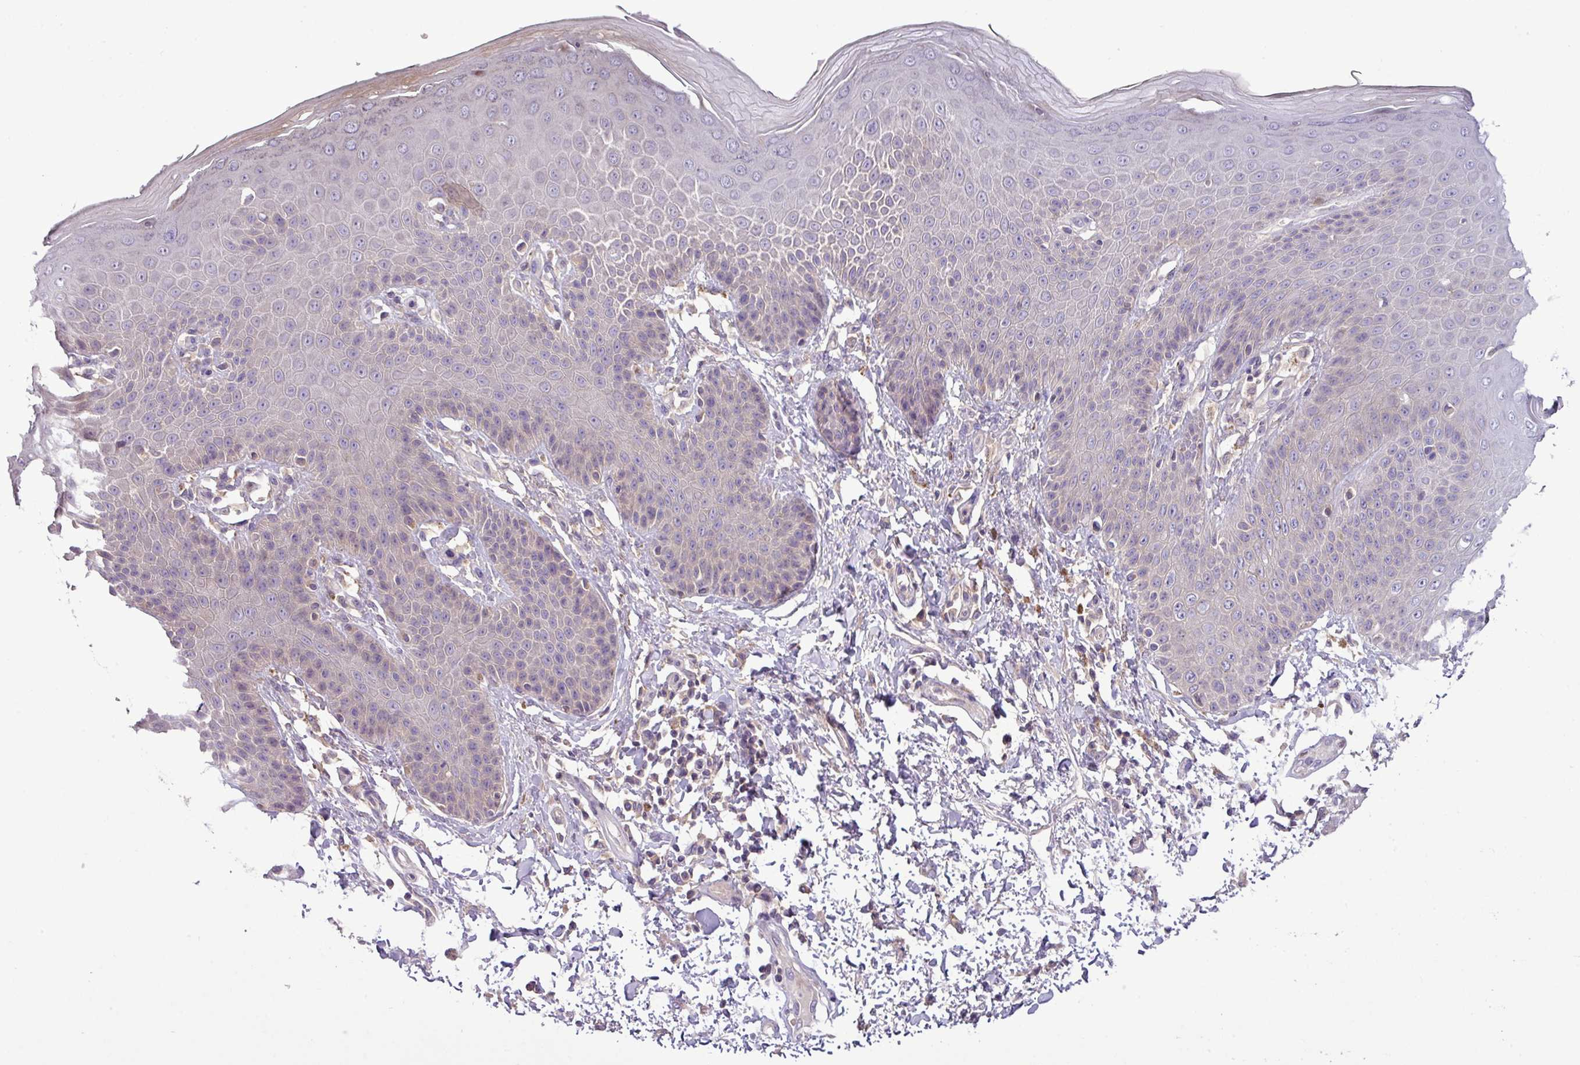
{"staining": {"intensity": "moderate", "quantity": "<25%", "location": "cytoplasmic/membranous"}, "tissue": "skin", "cell_type": "Epidermal cells", "image_type": "normal", "snomed": [{"axis": "morphology", "description": "Normal tissue, NOS"}, {"axis": "topography", "description": "Peripheral nerve tissue"}], "caption": "A high-resolution histopathology image shows immunohistochemistry (IHC) staining of benign skin, which exhibits moderate cytoplasmic/membranous expression in approximately <25% of epidermal cells. (IHC, brightfield microscopy, high magnification).", "gene": "TMEM62", "patient": {"sex": "male", "age": 51}}